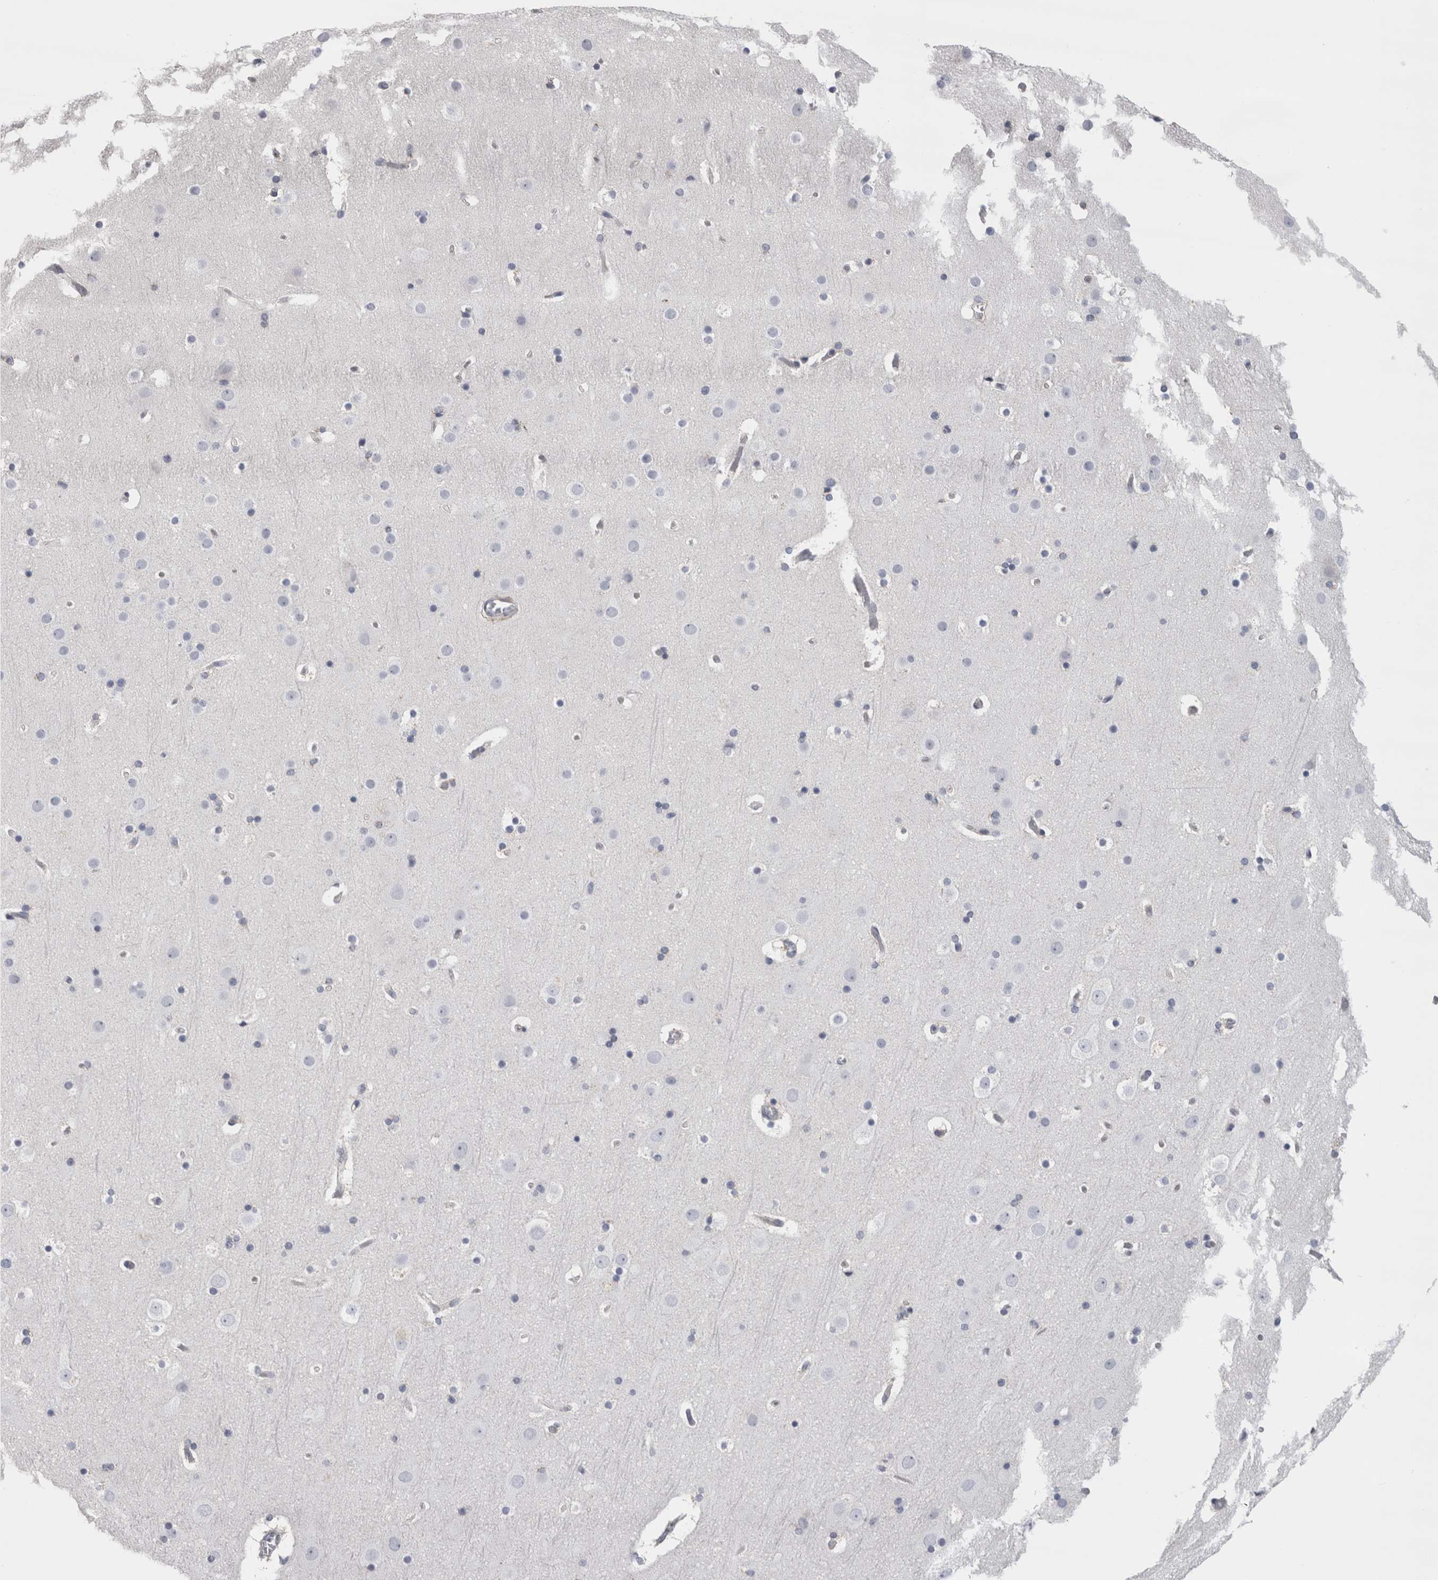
{"staining": {"intensity": "negative", "quantity": "none", "location": "none"}, "tissue": "cerebral cortex", "cell_type": "Endothelial cells", "image_type": "normal", "snomed": [{"axis": "morphology", "description": "Normal tissue, NOS"}, {"axis": "topography", "description": "Cerebral cortex"}], "caption": "This is an IHC micrograph of benign cerebral cortex. There is no expression in endothelial cells.", "gene": "DHRS4", "patient": {"sex": "male", "age": 57}}